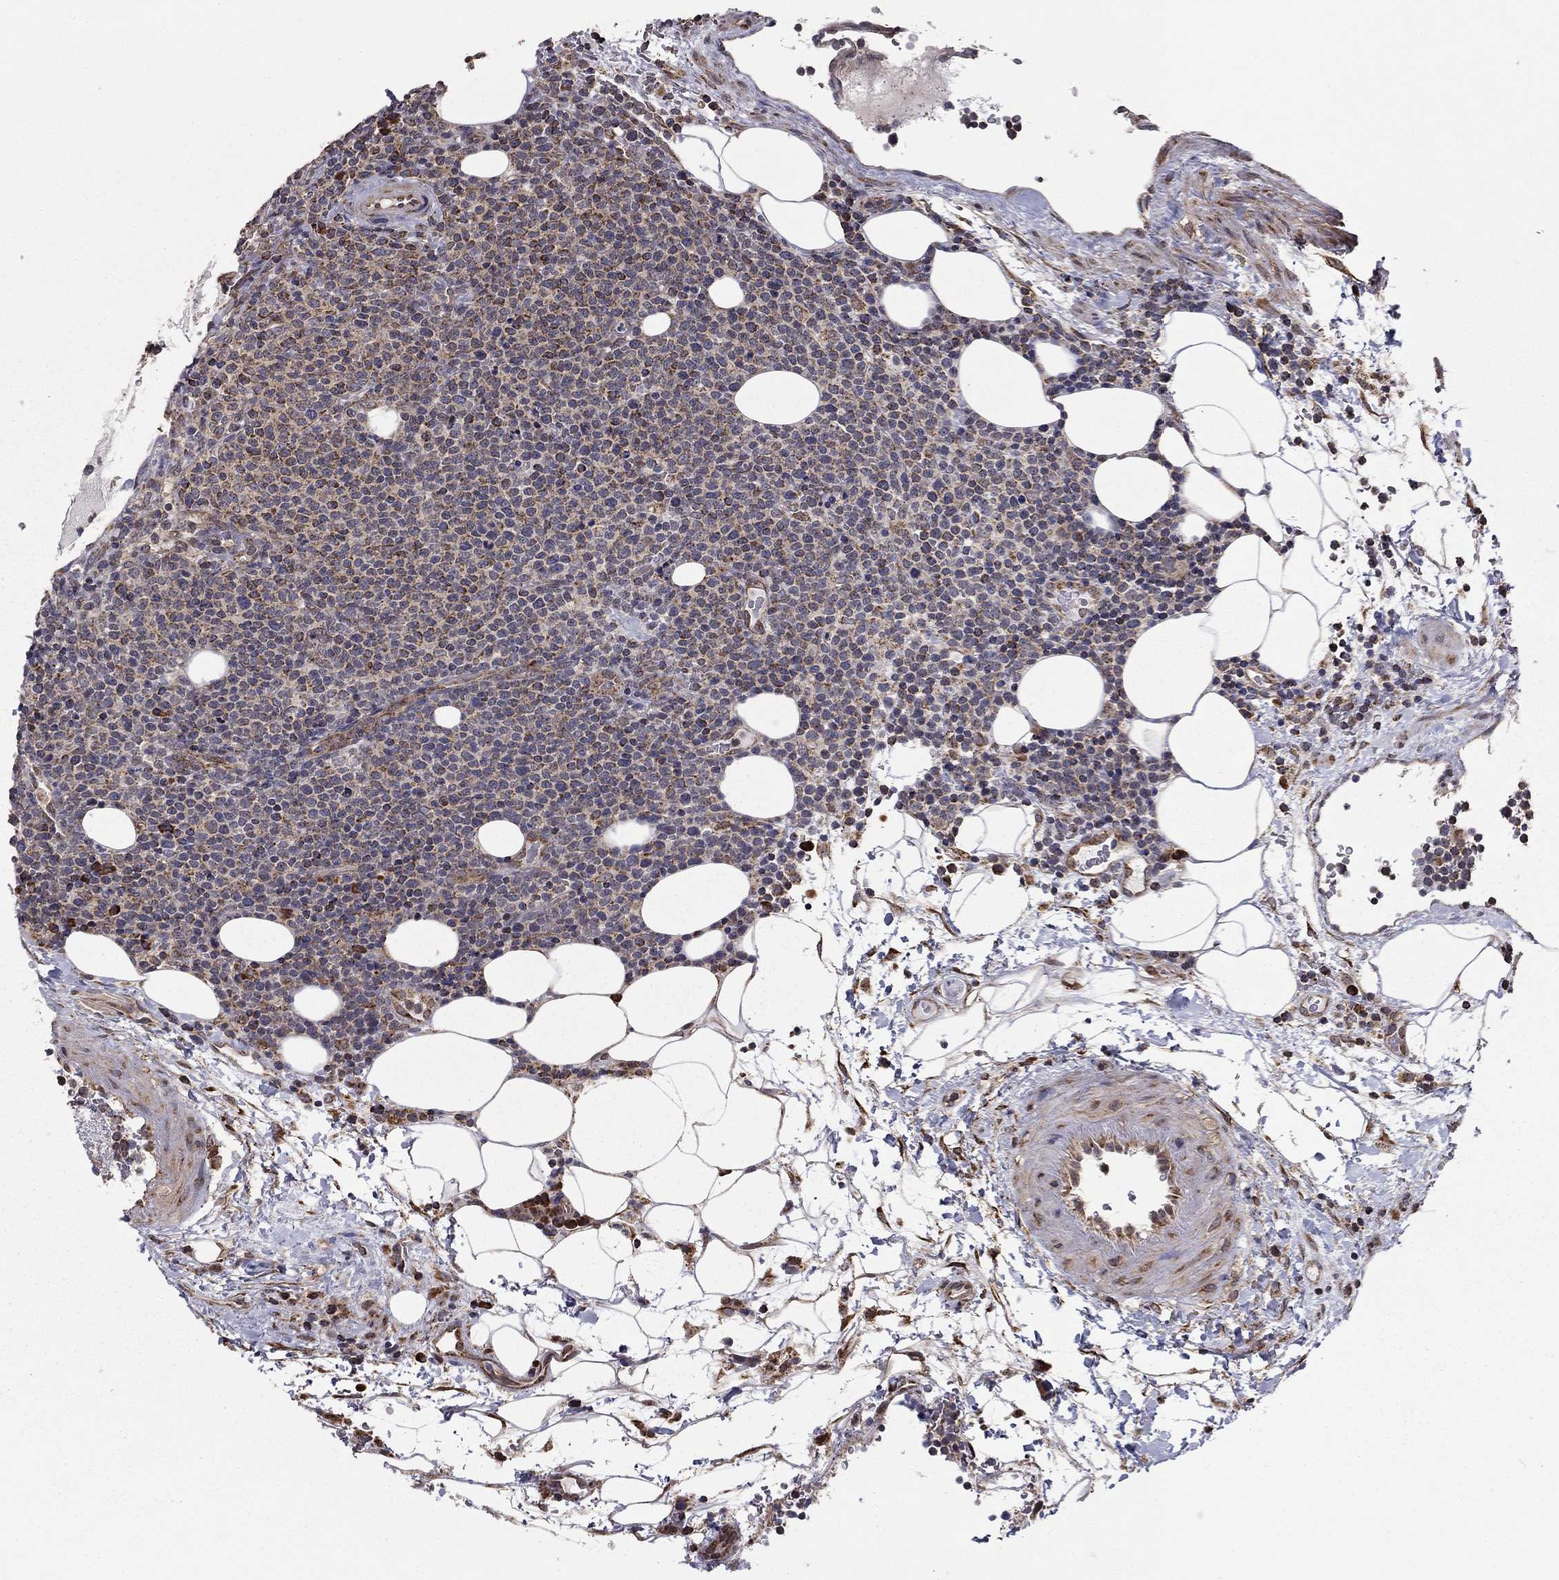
{"staining": {"intensity": "negative", "quantity": "none", "location": "none"}, "tissue": "lymphoma", "cell_type": "Tumor cells", "image_type": "cancer", "snomed": [{"axis": "morphology", "description": "Malignant lymphoma, non-Hodgkin's type, High grade"}, {"axis": "topography", "description": "Lymph node"}], "caption": "IHC micrograph of neoplastic tissue: human lymphoma stained with DAB (3,3'-diaminobenzidine) reveals no significant protein positivity in tumor cells.", "gene": "NKIRAS1", "patient": {"sex": "male", "age": 61}}